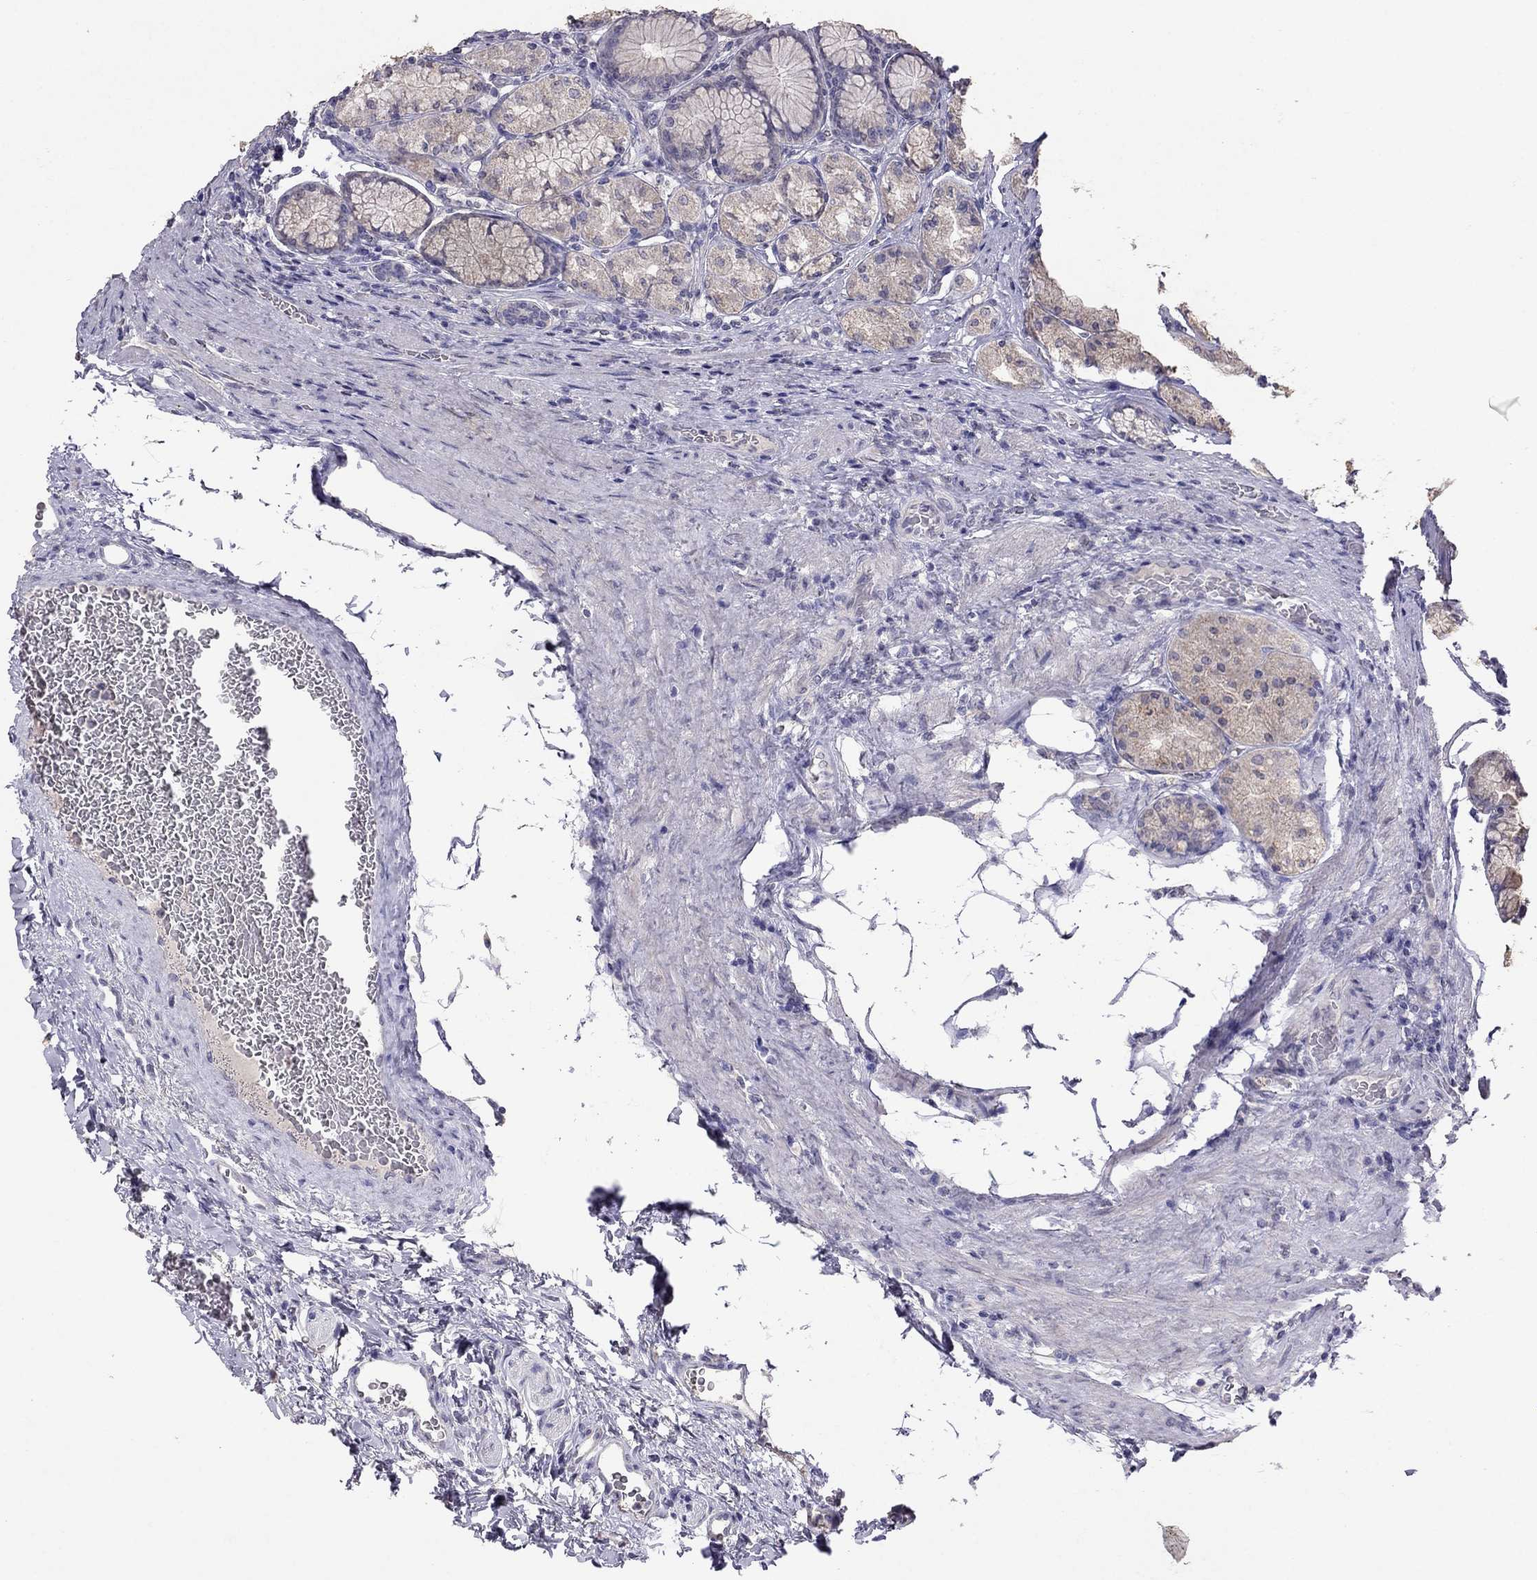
{"staining": {"intensity": "weak", "quantity": "25%-75%", "location": "cytoplasmic/membranous"}, "tissue": "stomach", "cell_type": "Glandular cells", "image_type": "normal", "snomed": [{"axis": "morphology", "description": "Normal tissue, NOS"}, {"axis": "morphology", "description": "Adenocarcinoma, NOS"}, {"axis": "morphology", "description": "Adenocarcinoma, High grade"}, {"axis": "topography", "description": "Stomach, upper"}, {"axis": "topography", "description": "Stomach"}], "caption": "Brown immunohistochemical staining in normal stomach displays weak cytoplasmic/membranous staining in approximately 25%-75% of glandular cells.", "gene": "FST", "patient": {"sex": "female", "age": 65}}